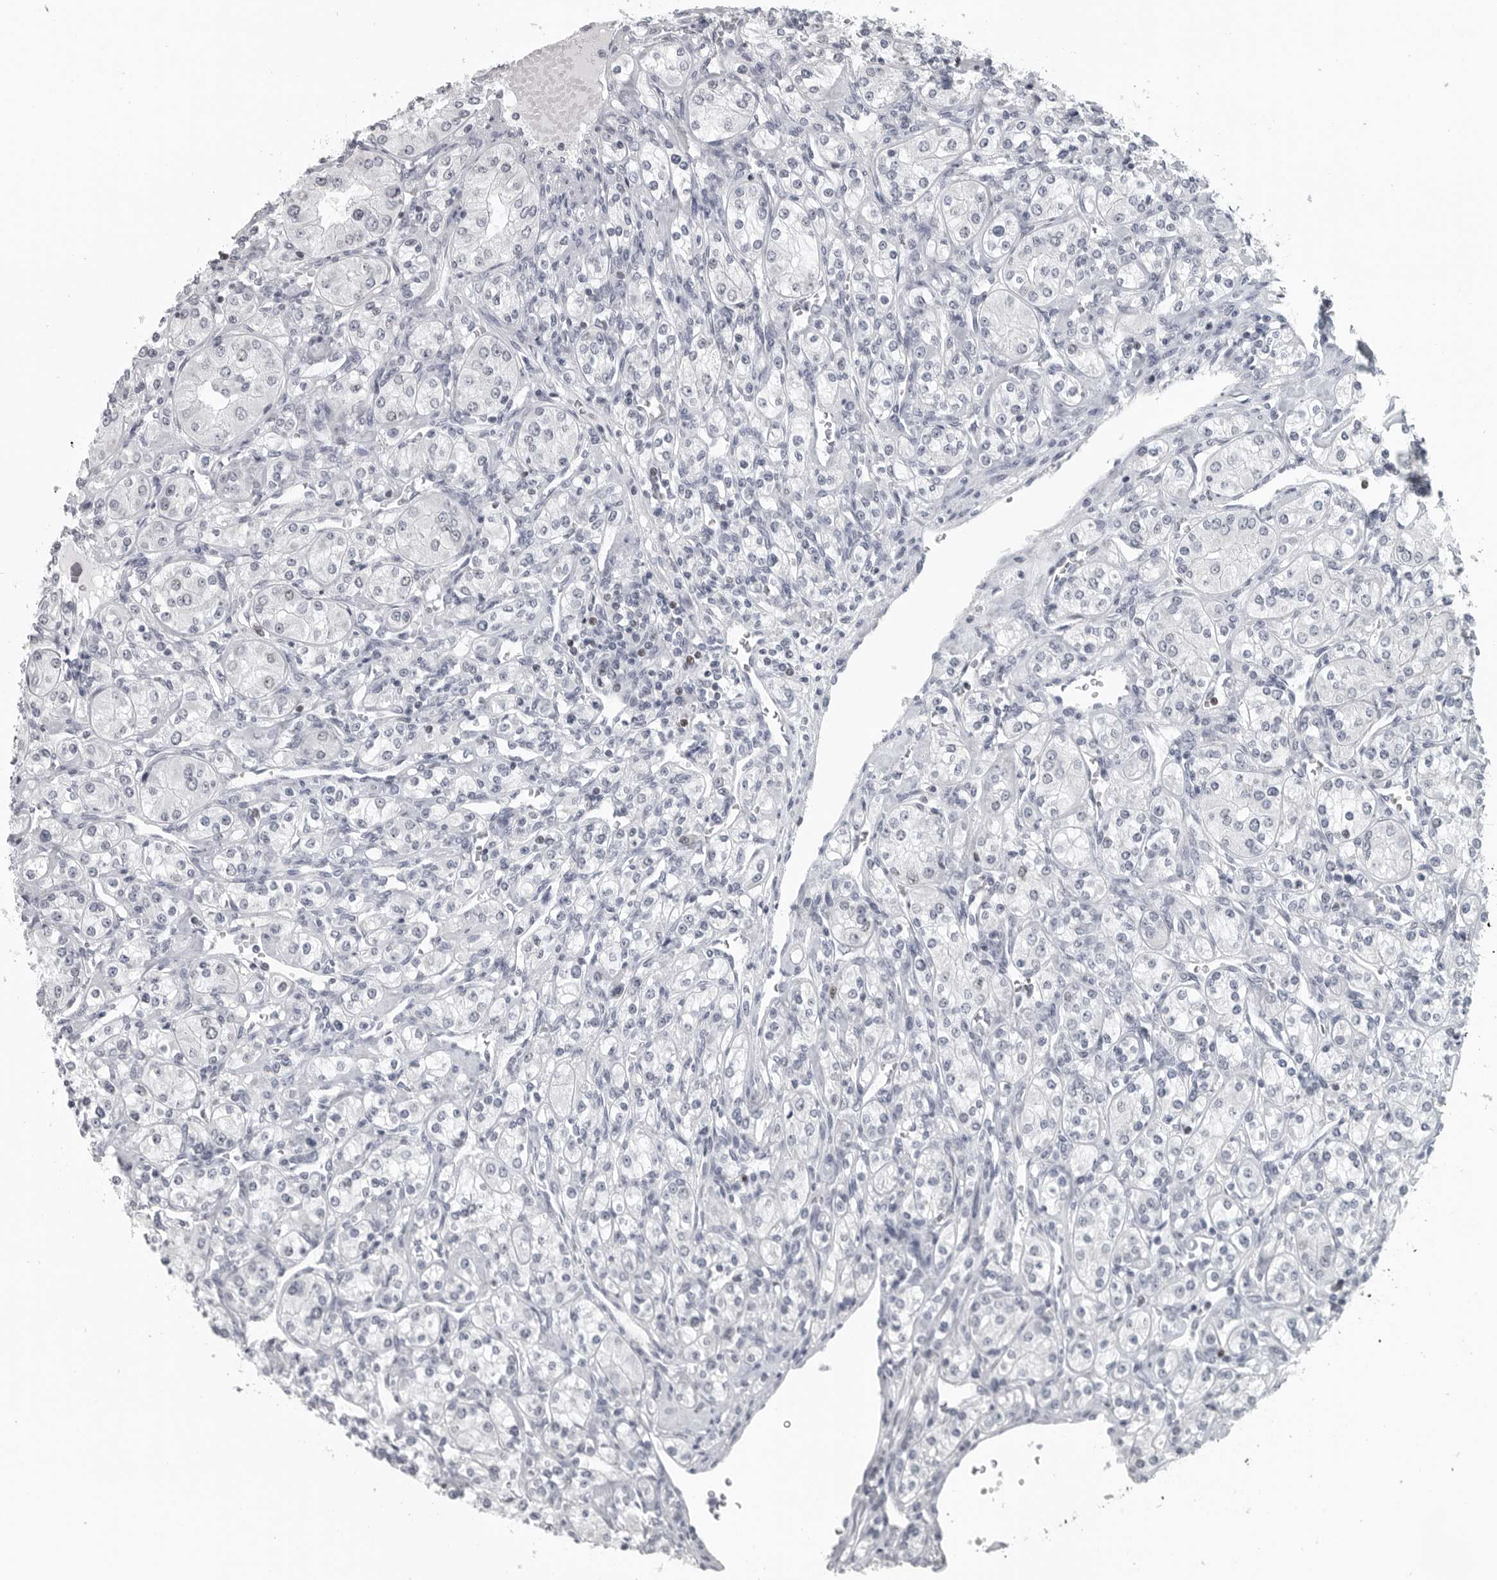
{"staining": {"intensity": "negative", "quantity": "none", "location": "none"}, "tissue": "renal cancer", "cell_type": "Tumor cells", "image_type": "cancer", "snomed": [{"axis": "morphology", "description": "Adenocarcinoma, NOS"}, {"axis": "topography", "description": "Kidney"}], "caption": "Protein analysis of renal cancer (adenocarcinoma) demonstrates no significant positivity in tumor cells.", "gene": "SATB2", "patient": {"sex": "male", "age": 77}}